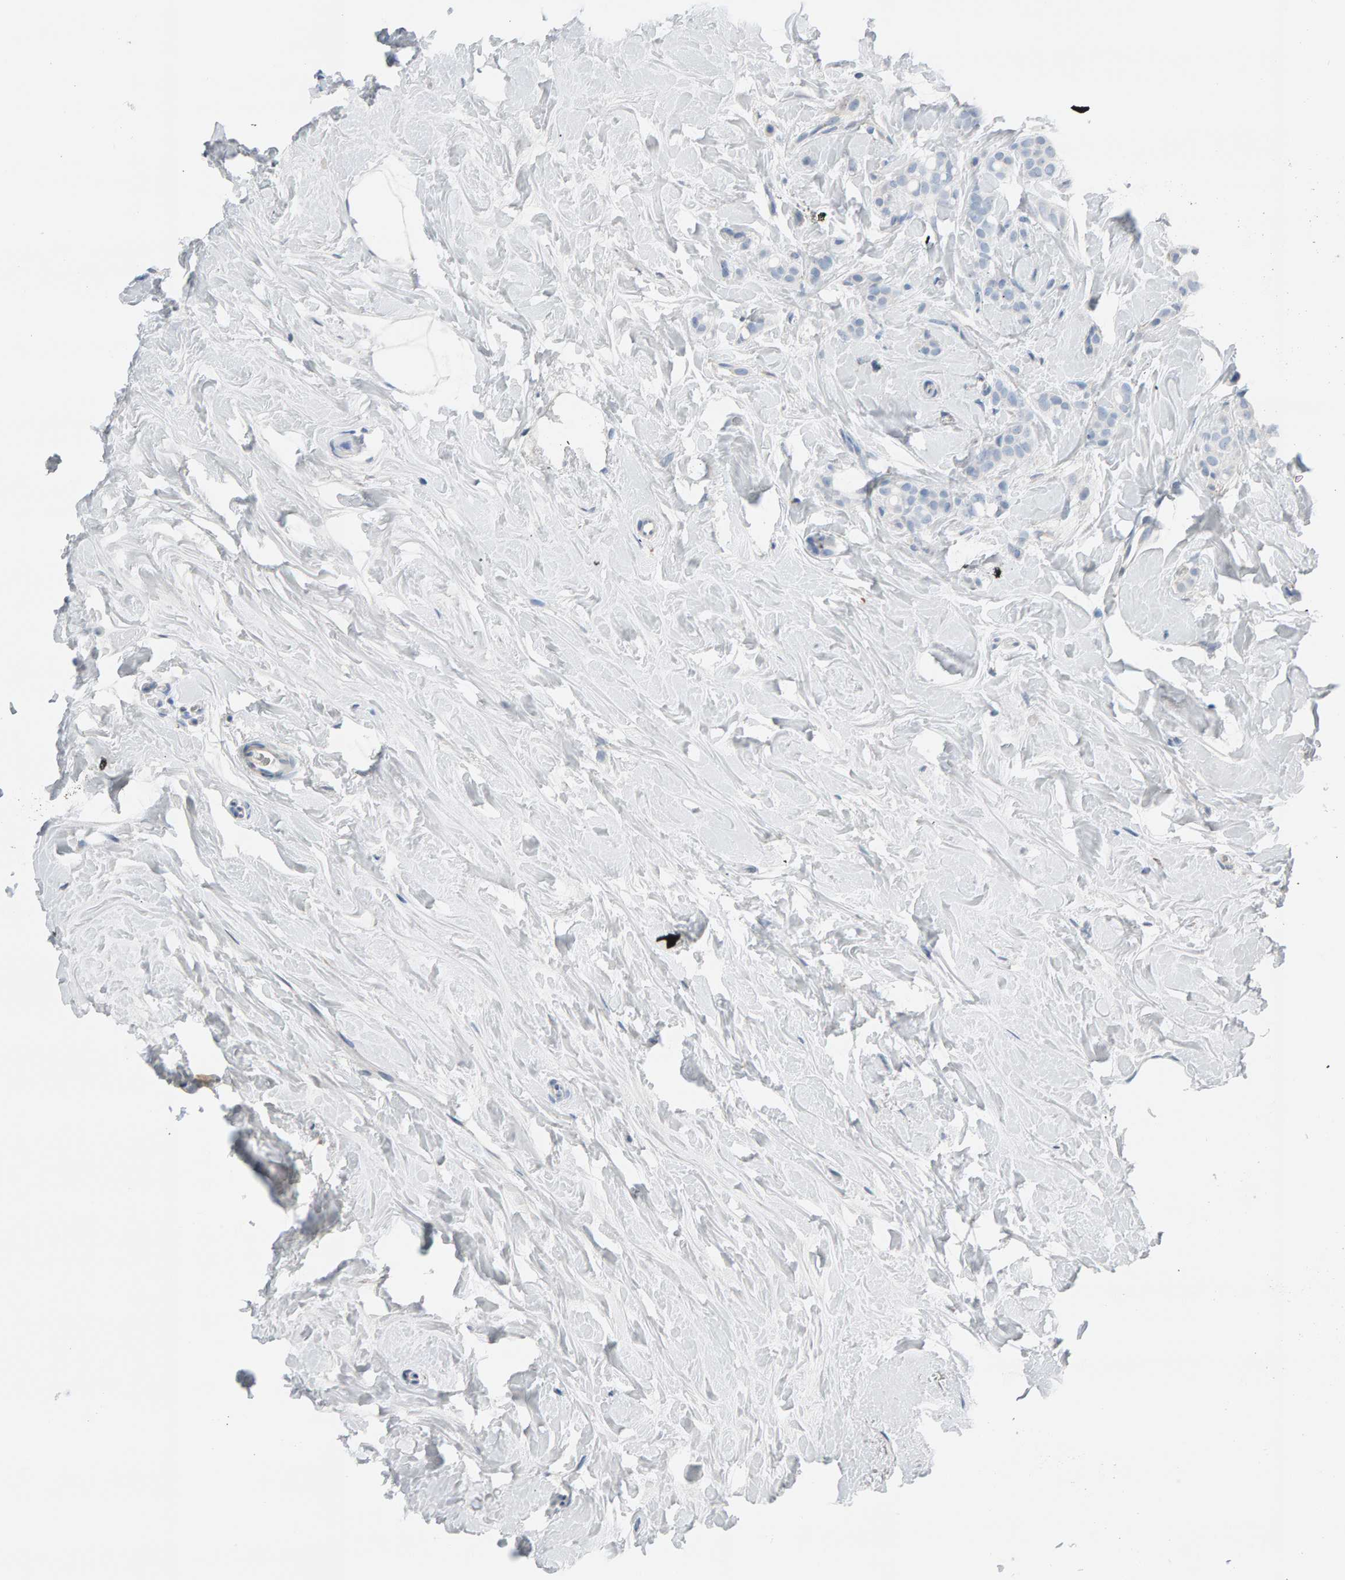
{"staining": {"intensity": "negative", "quantity": "none", "location": "none"}, "tissue": "breast cancer", "cell_type": "Tumor cells", "image_type": "cancer", "snomed": [{"axis": "morphology", "description": "Lobular carcinoma, in situ"}, {"axis": "morphology", "description": "Lobular carcinoma"}, {"axis": "topography", "description": "Breast"}], "caption": "The micrograph exhibits no significant staining in tumor cells of breast cancer.", "gene": "IPPK", "patient": {"sex": "female", "age": 41}}